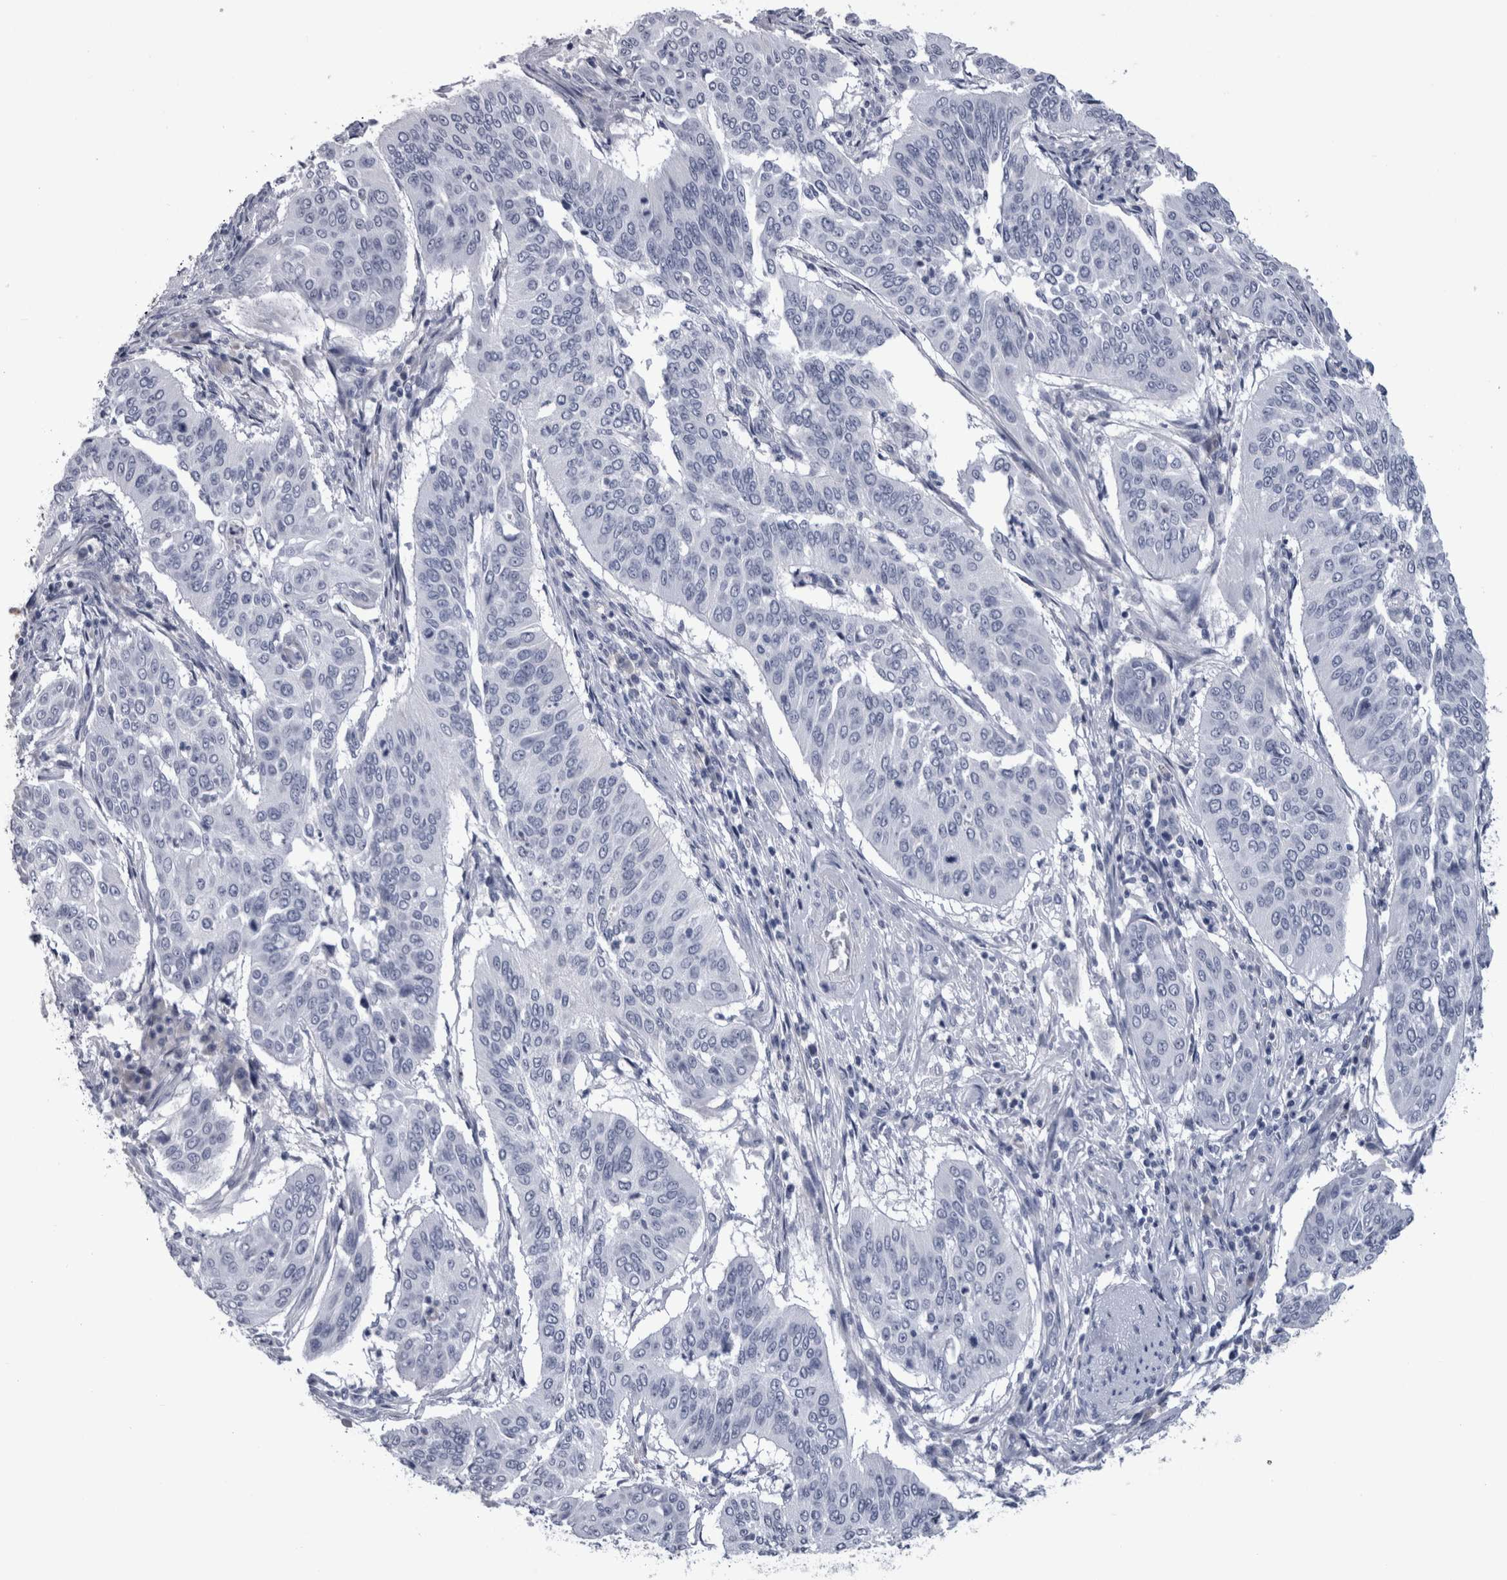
{"staining": {"intensity": "negative", "quantity": "none", "location": "none"}, "tissue": "cervical cancer", "cell_type": "Tumor cells", "image_type": "cancer", "snomed": [{"axis": "morphology", "description": "Normal tissue, NOS"}, {"axis": "morphology", "description": "Squamous cell carcinoma, NOS"}, {"axis": "topography", "description": "Cervix"}], "caption": "Immunohistochemistry photomicrograph of cervical cancer (squamous cell carcinoma) stained for a protein (brown), which shows no positivity in tumor cells. (Stains: DAB immunohistochemistry (IHC) with hematoxylin counter stain, Microscopy: brightfield microscopy at high magnification).", "gene": "PAX5", "patient": {"sex": "female", "age": 39}}